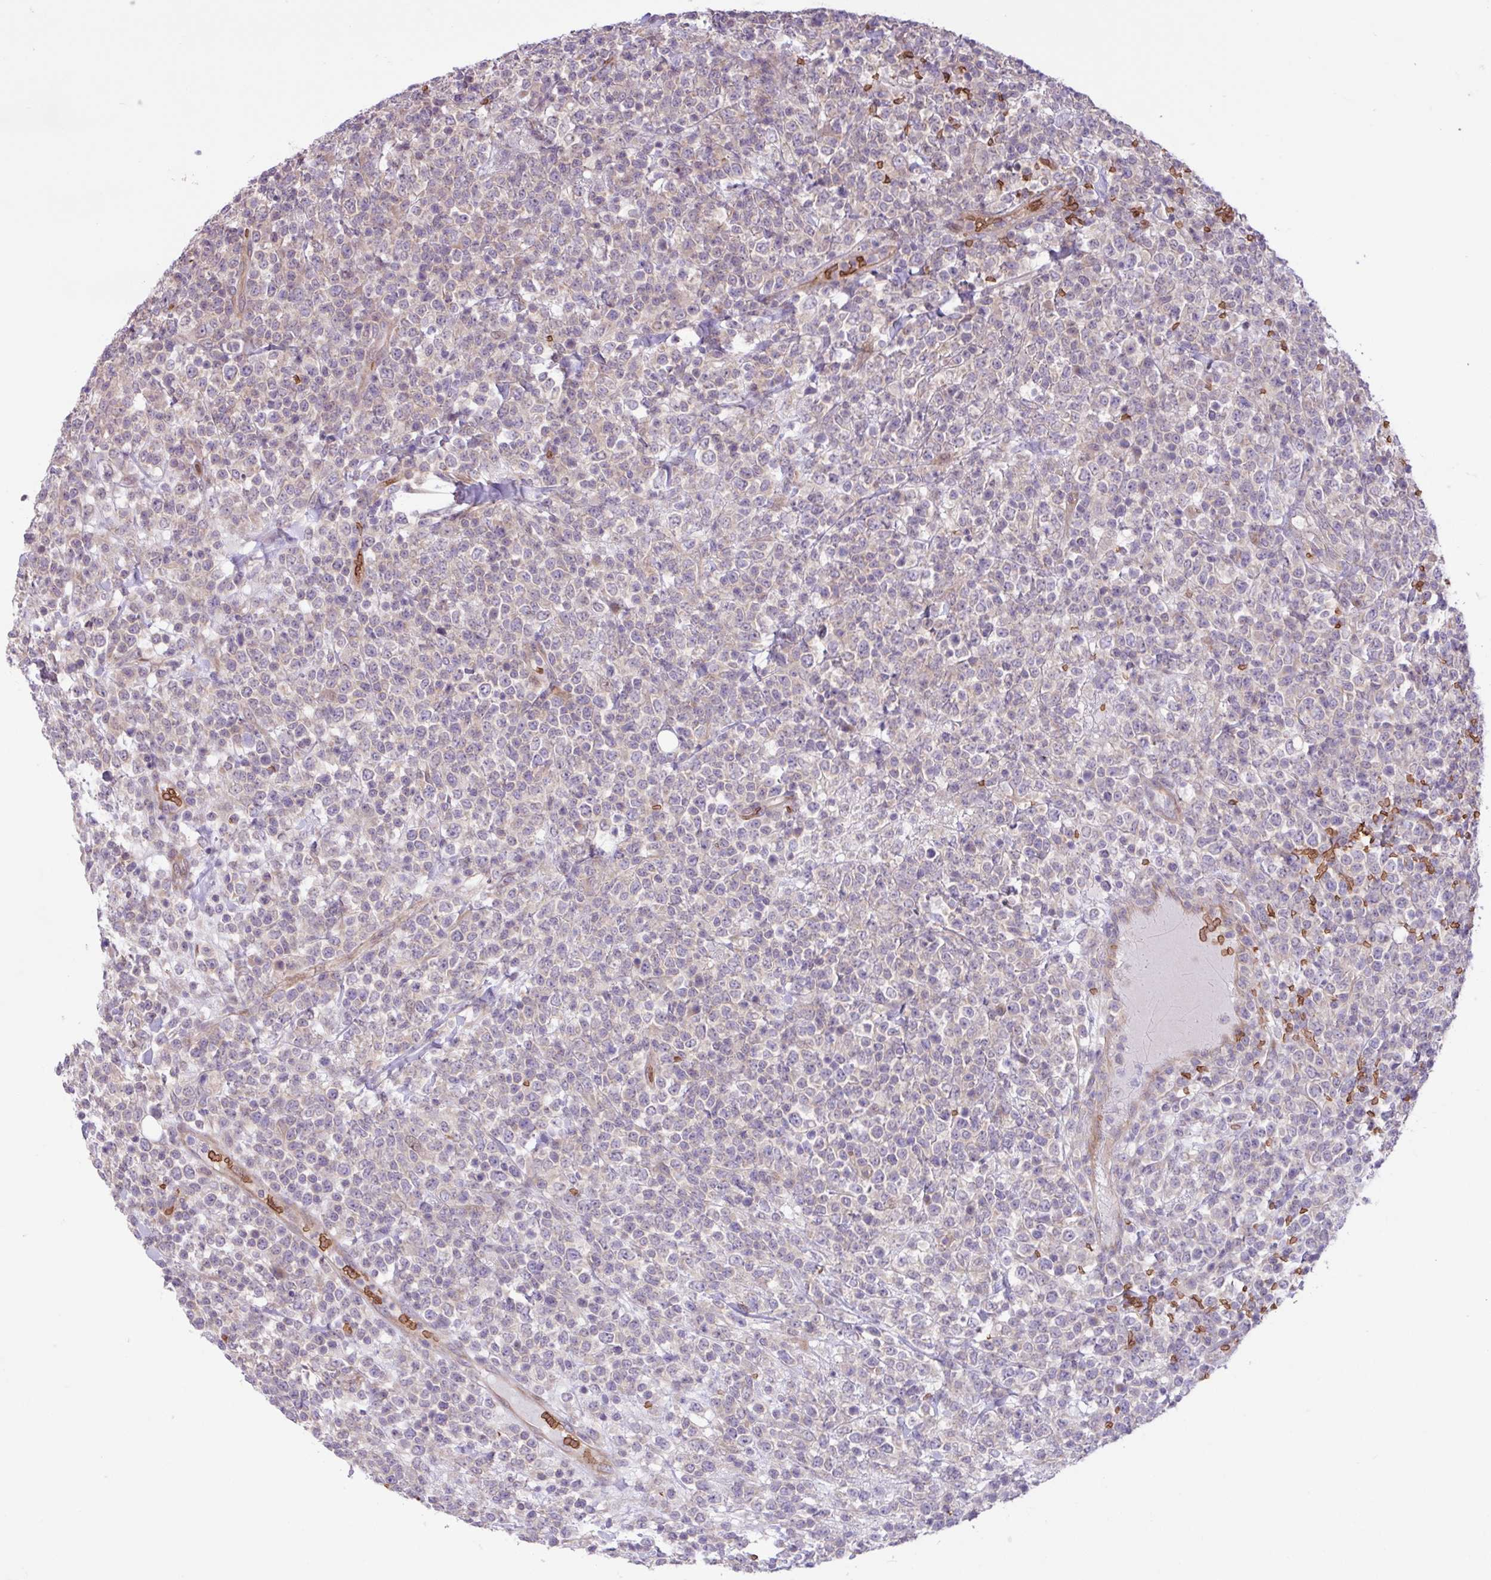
{"staining": {"intensity": "negative", "quantity": "none", "location": "none"}, "tissue": "lymphoma", "cell_type": "Tumor cells", "image_type": "cancer", "snomed": [{"axis": "morphology", "description": "Malignant lymphoma, non-Hodgkin's type, High grade"}, {"axis": "topography", "description": "Colon"}], "caption": "This photomicrograph is of lymphoma stained with immunohistochemistry to label a protein in brown with the nuclei are counter-stained blue. There is no staining in tumor cells.", "gene": "RAD21L1", "patient": {"sex": "female", "age": 53}}